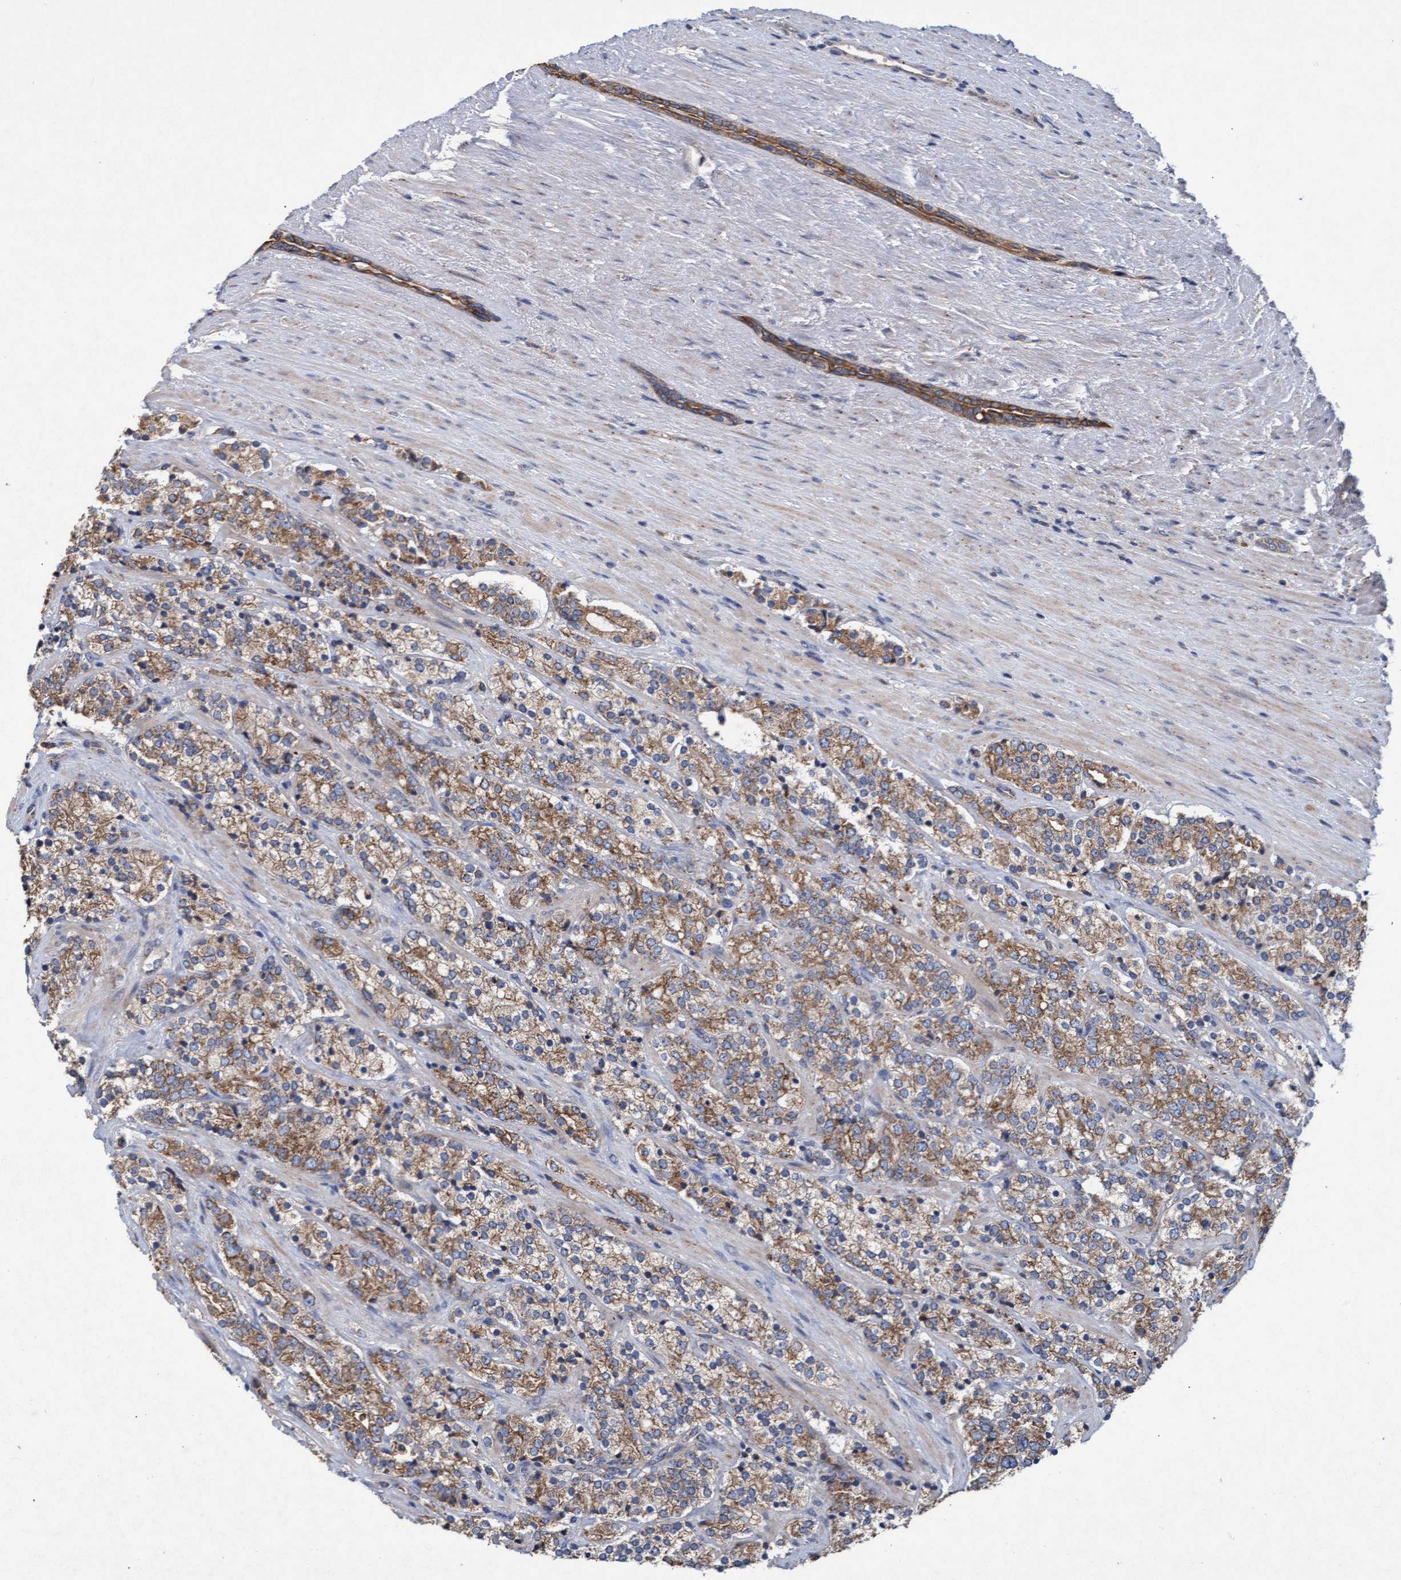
{"staining": {"intensity": "moderate", "quantity": ">75%", "location": "cytoplasmic/membranous"}, "tissue": "prostate cancer", "cell_type": "Tumor cells", "image_type": "cancer", "snomed": [{"axis": "morphology", "description": "Adenocarcinoma, High grade"}, {"axis": "topography", "description": "Prostate"}], "caption": "A medium amount of moderate cytoplasmic/membranous expression is present in approximately >75% of tumor cells in adenocarcinoma (high-grade) (prostate) tissue. Using DAB (3,3'-diaminobenzidine) (brown) and hematoxylin (blue) stains, captured at high magnification using brightfield microscopy.", "gene": "MRPL38", "patient": {"sex": "male", "age": 71}}